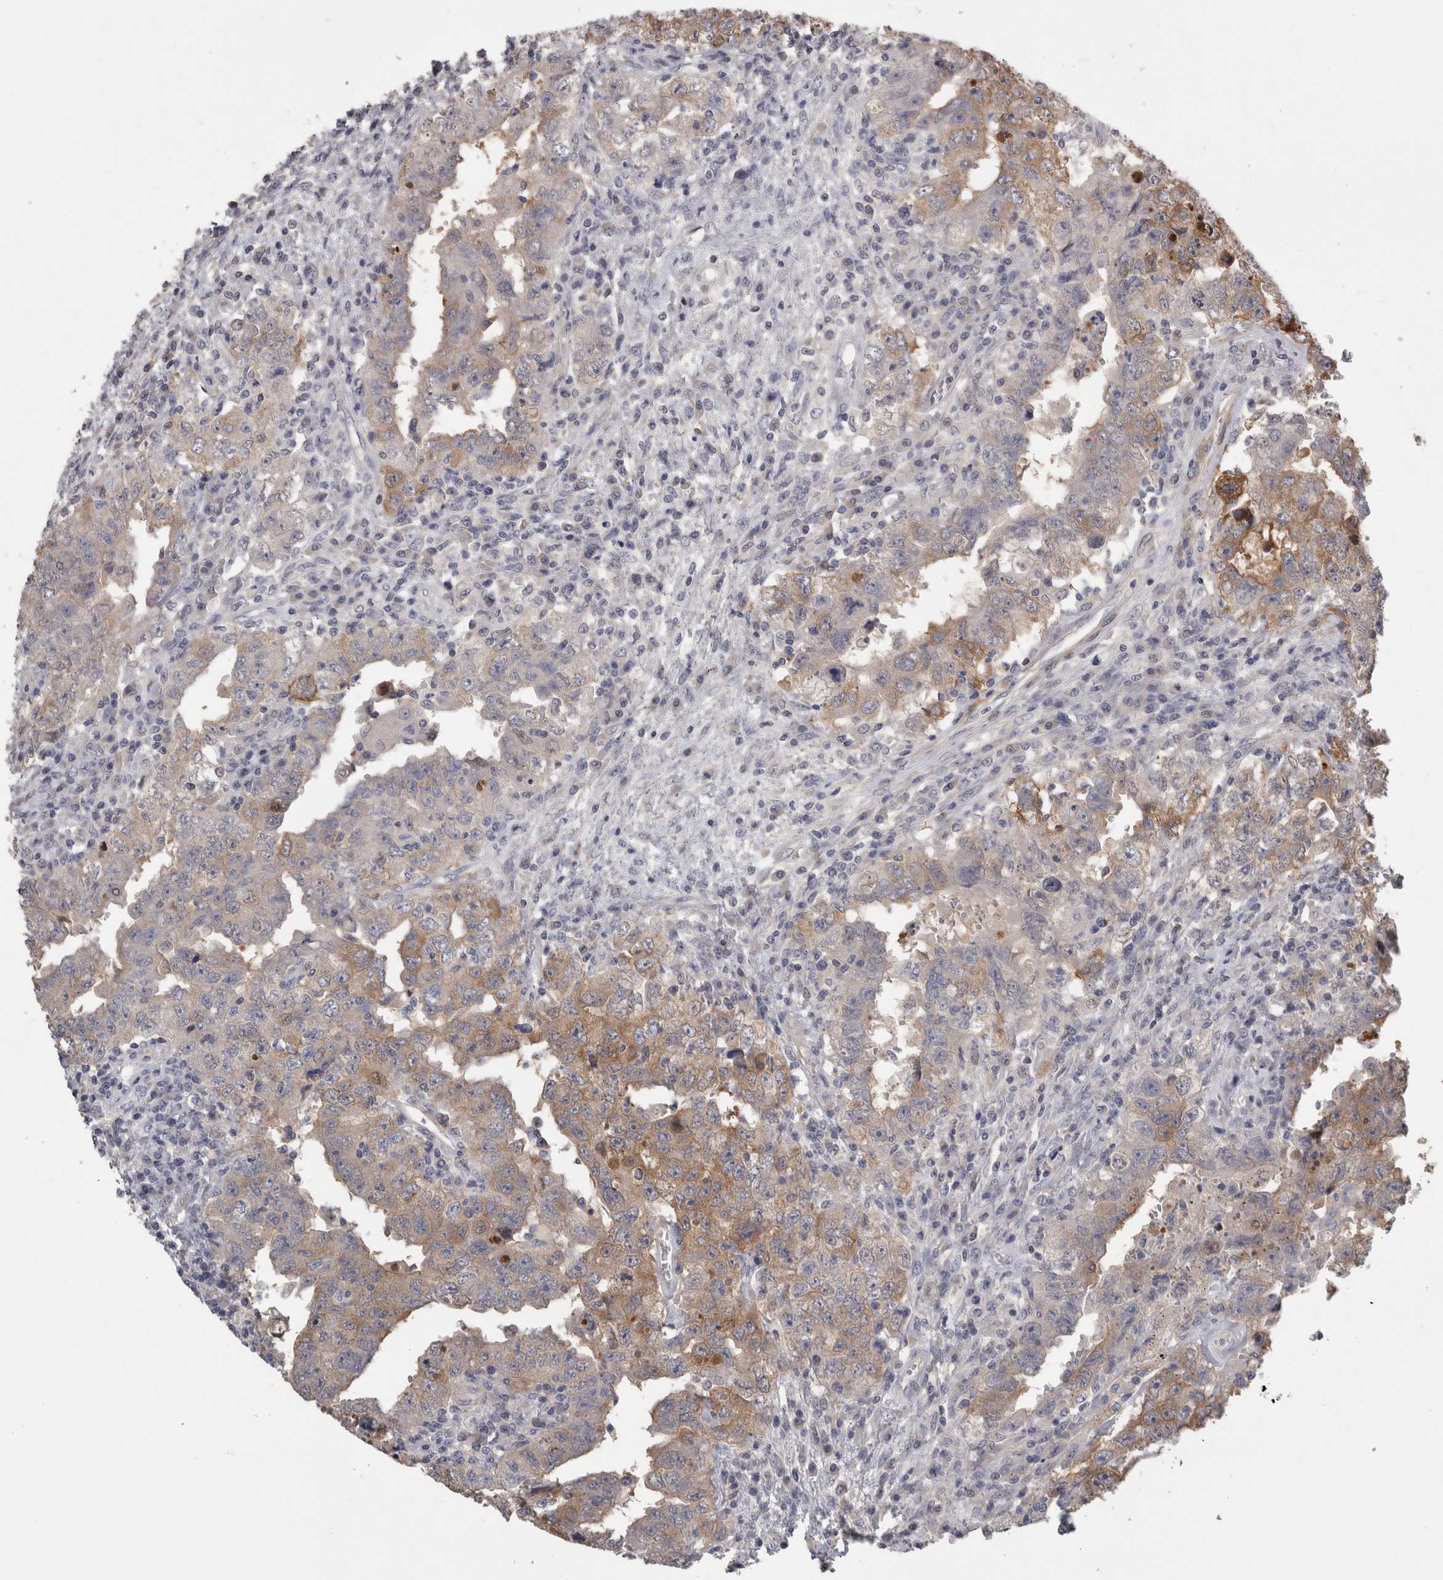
{"staining": {"intensity": "moderate", "quantity": "<25%", "location": "cytoplasmic/membranous"}, "tissue": "testis cancer", "cell_type": "Tumor cells", "image_type": "cancer", "snomed": [{"axis": "morphology", "description": "Carcinoma, Embryonal, NOS"}, {"axis": "topography", "description": "Testis"}], "caption": "There is low levels of moderate cytoplasmic/membranous expression in tumor cells of embryonal carcinoma (testis), as demonstrated by immunohistochemical staining (brown color).", "gene": "TCAP", "patient": {"sex": "male", "age": 26}}